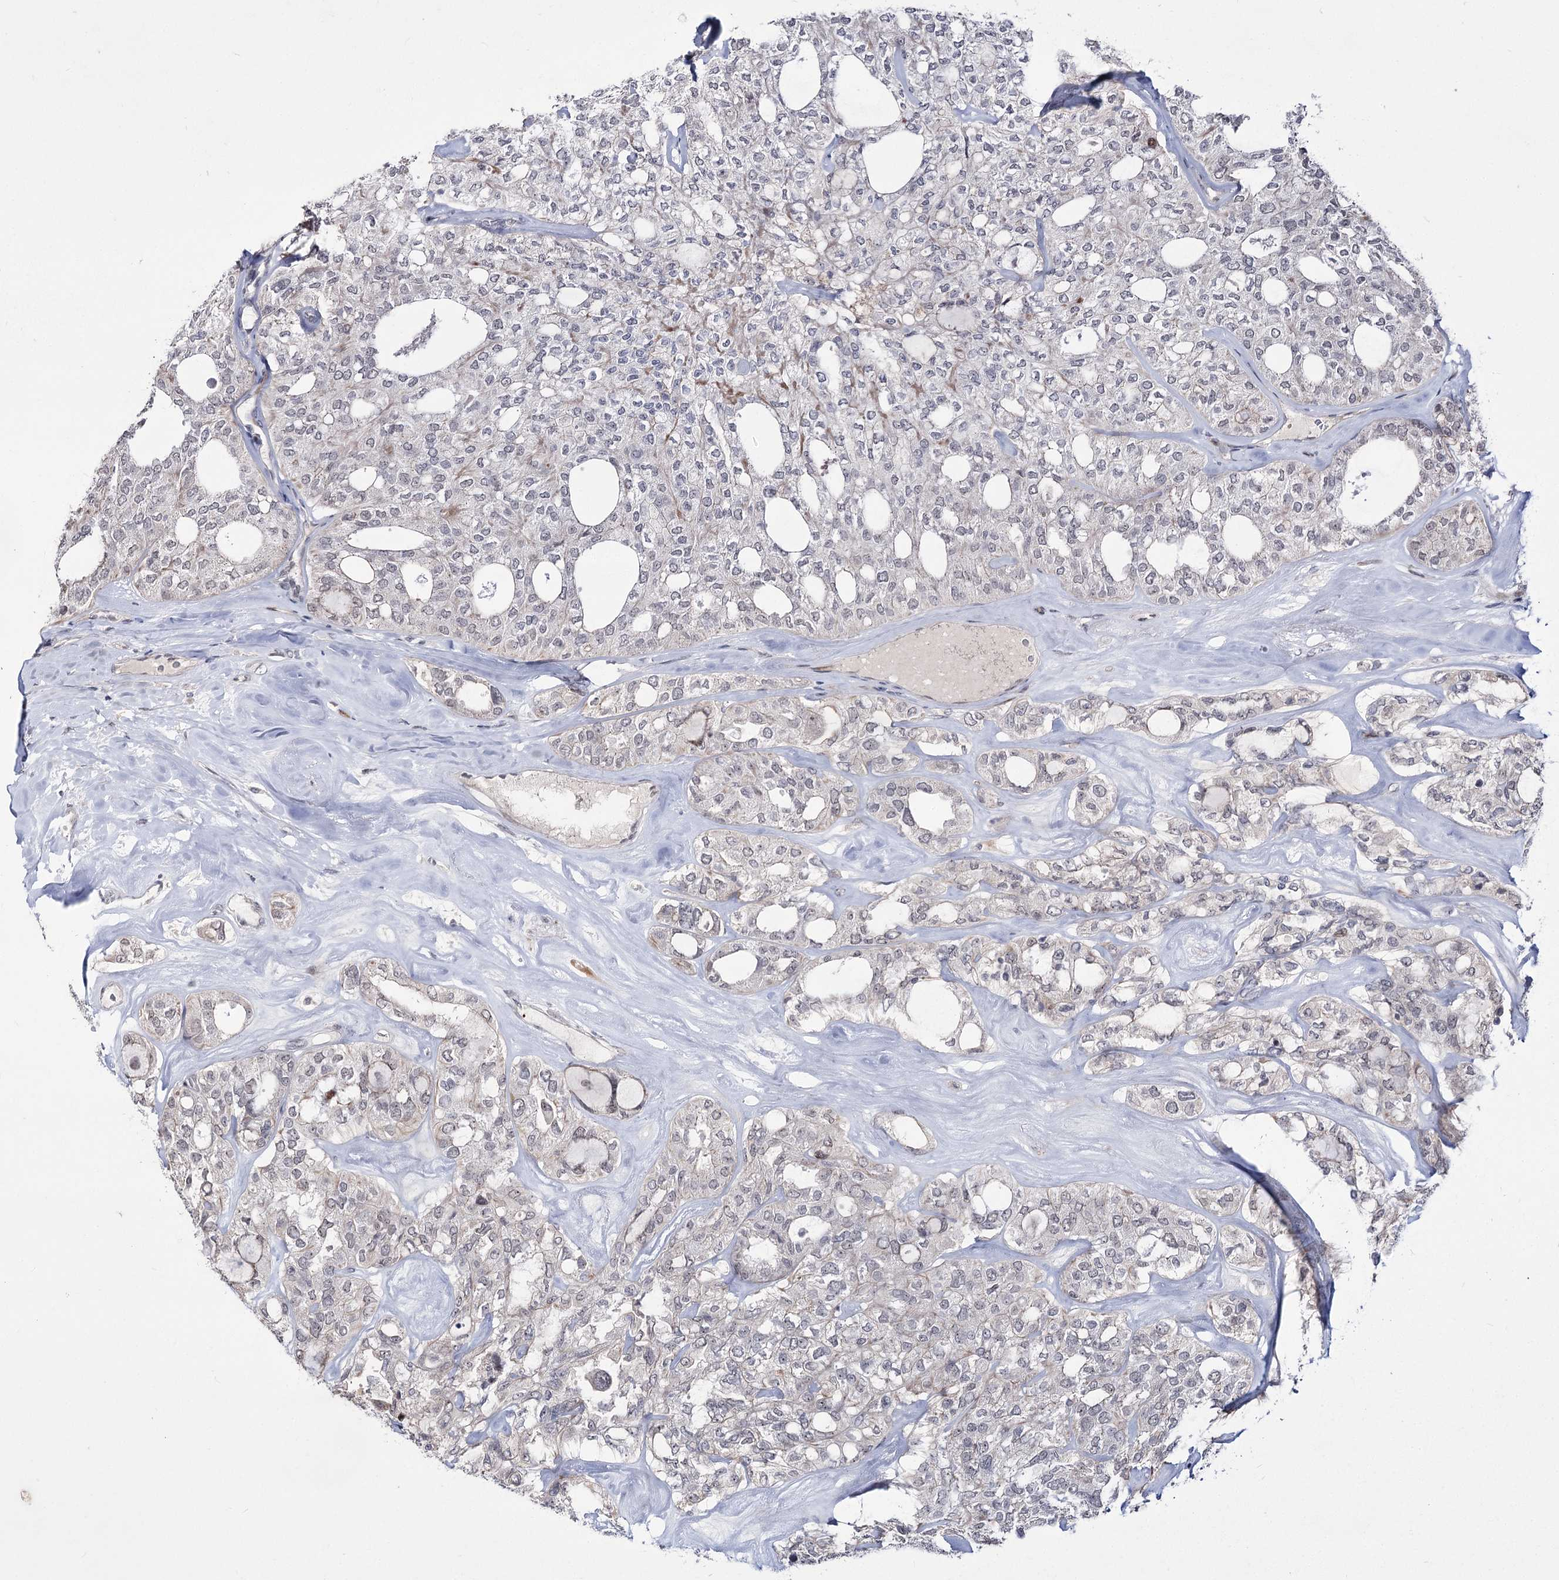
{"staining": {"intensity": "negative", "quantity": "none", "location": "none"}, "tissue": "thyroid cancer", "cell_type": "Tumor cells", "image_type": "cancer", "snomed": [{"axis": "morphology", "description": "Follicular adenoma carcinoma, NOS"}, {"axis": "topography", "description": "Thyroid gland"}], "caption": "A high-resolution photomicrograph shows immunohistochemistry staining of thyroid cancer (follicular adenoma carcinoma), which displays no significant staining in tumor cells.", "gene": "STOX1", "patient": {"sex": "male", "age": 75}}